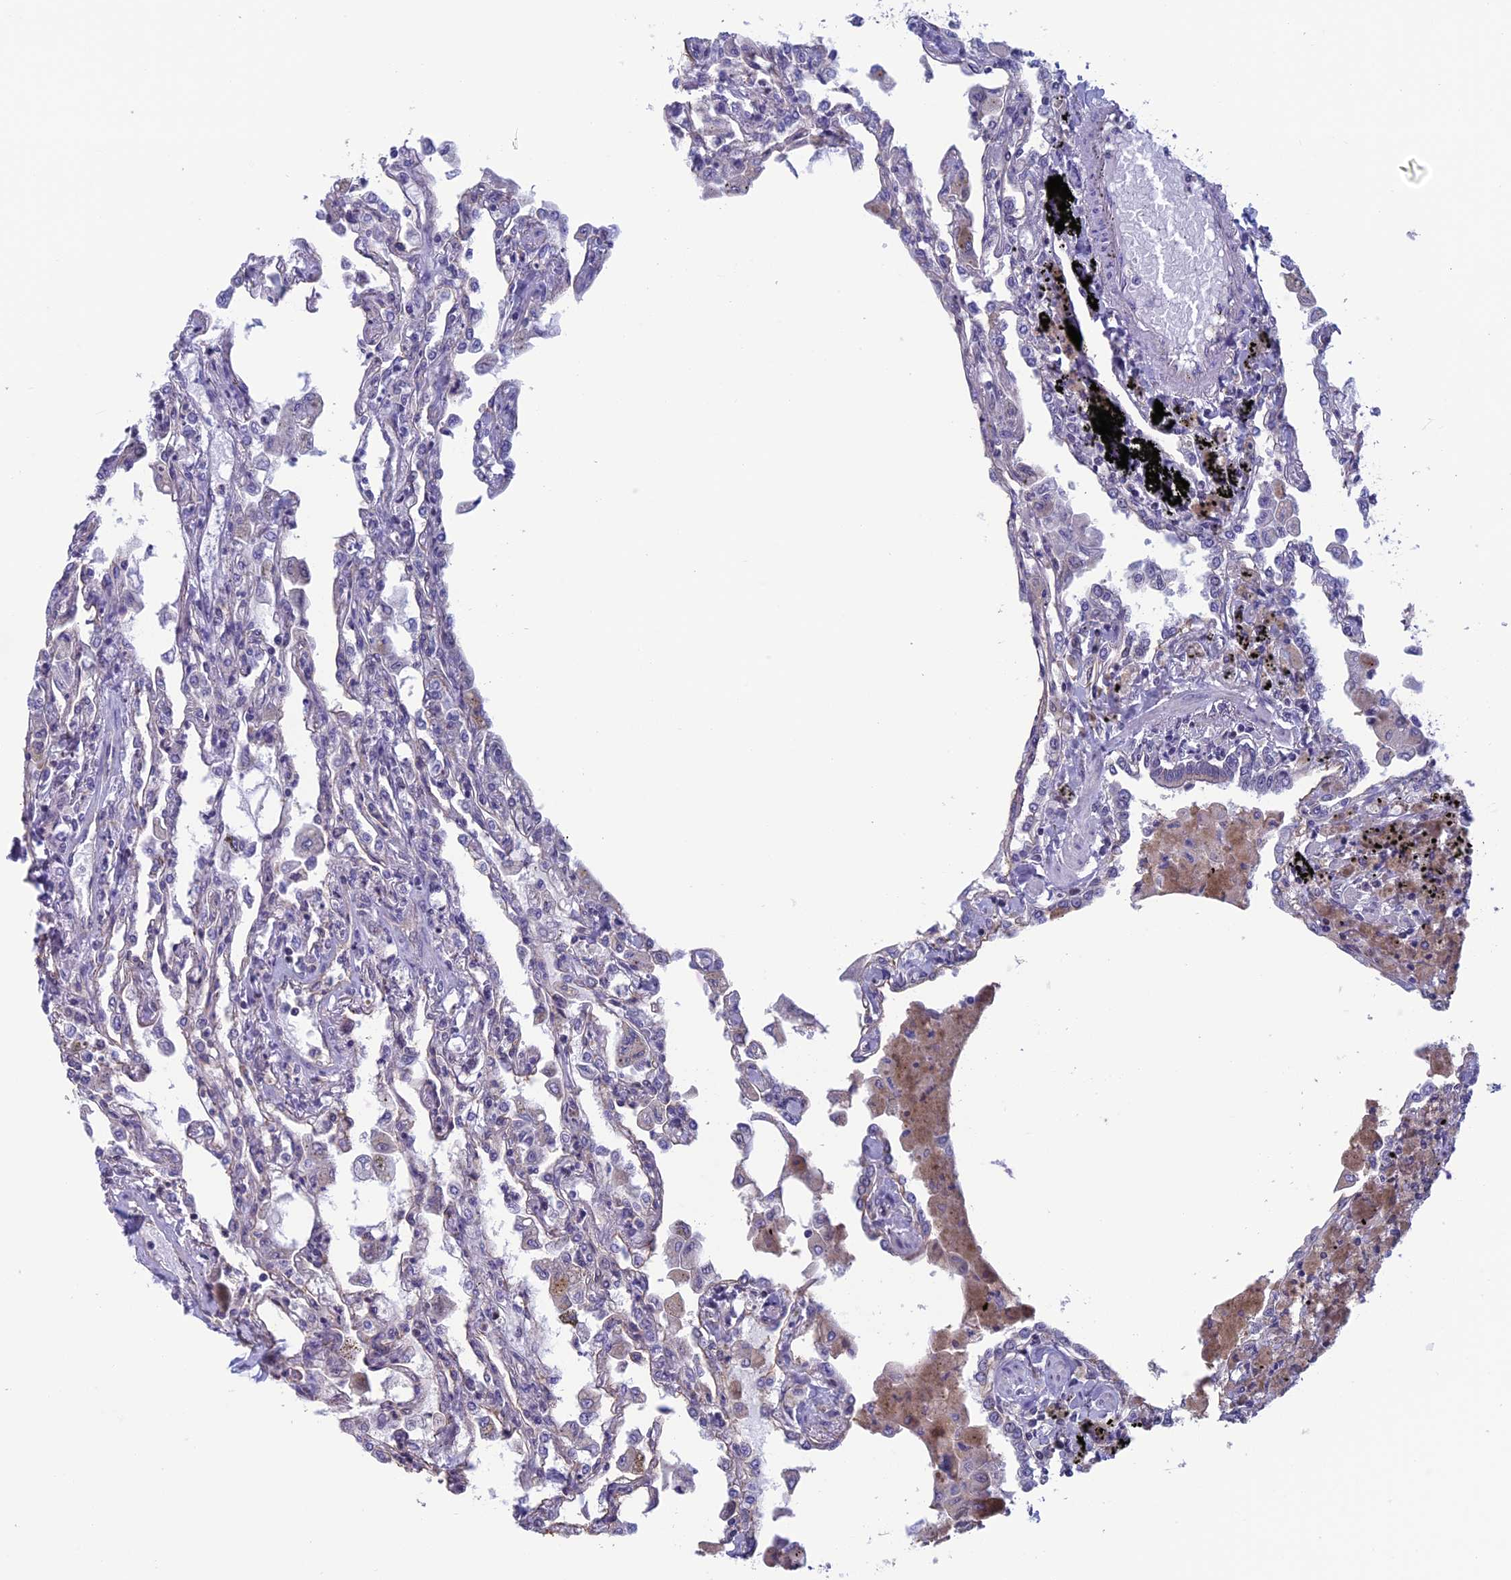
{"staining": {"intensity": "weak", "quantity": "<25%", "location": "cytoplasmic/membranous"}, "tissue": "lung", "cell_type": "Alveolar cells", "image_type": "normal", "snomed": [{"axis": "morphology", "description": "Normal tissue, NOS"}, {"axis": "topography", "description": "Bronchus"}, {"axis": "topography", "description": "Lung"}], "caption": "This is an IHC image of normal lung. There is no positivity in alveolar cells.", "gene": "SLC1A6", "patient": {"sex": "female", "age": 49}}